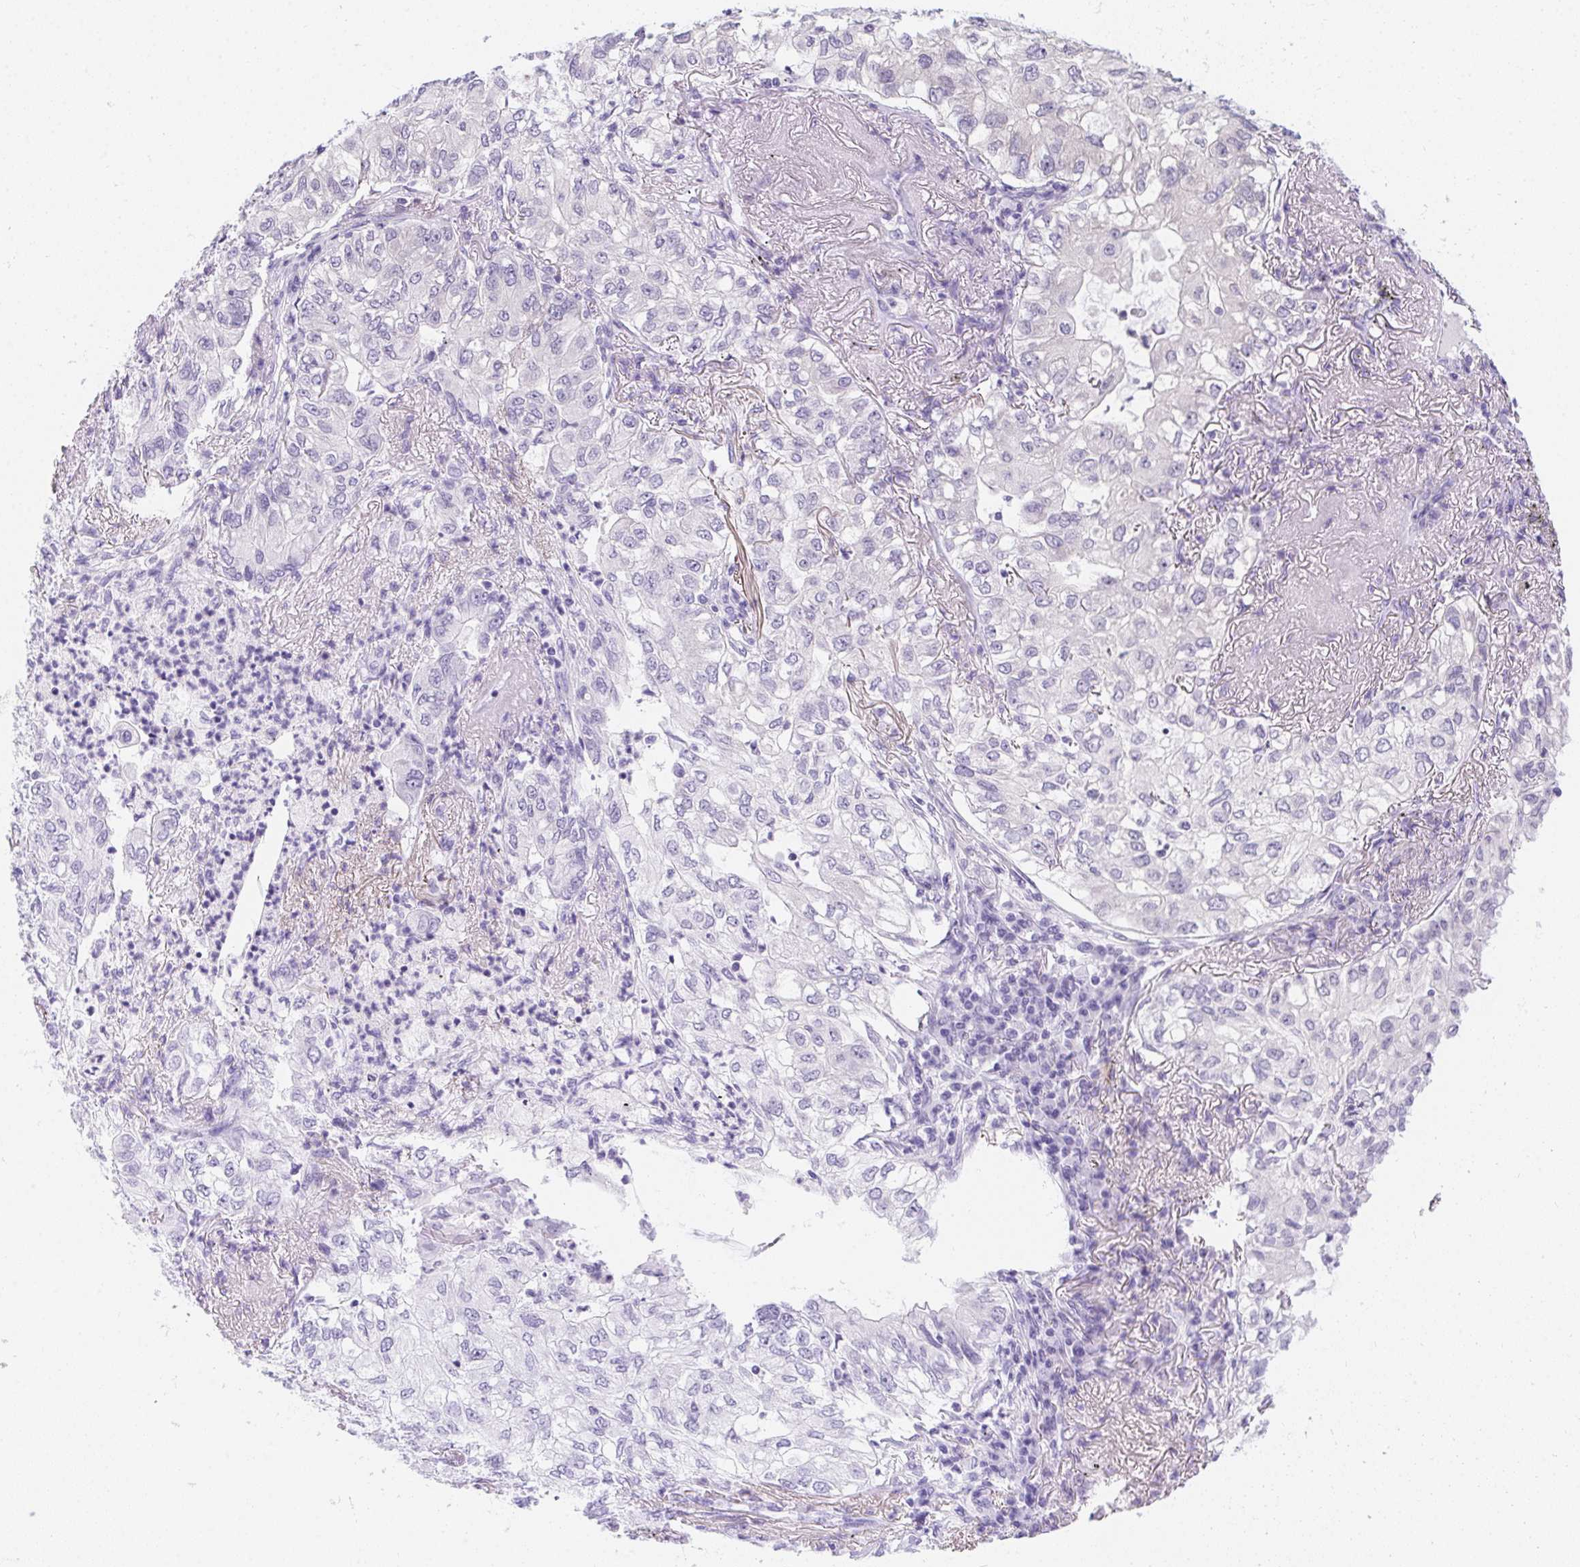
{"staining": {"intensity": "negative", "quantity": "none", "location": "none"}, "tissue": "lung cancer", "cell_type": "Tumor cells", "image_type": "cancer", "snomed": [{"axis": "morphology", "description": "Adenocarcinoma, NOS"}, {"axis": "topography", "description": "Lung"}], "caption": "This is a histopathology image of immunohistochemistry (IHC) staining of adenocarcinoma (lung), which shows no positivity in tumor cells. (IHC, brightfield microscopy, high magnification).", "gene": "PRKAA1", "patient": {"sex": "female", "age": 73}}